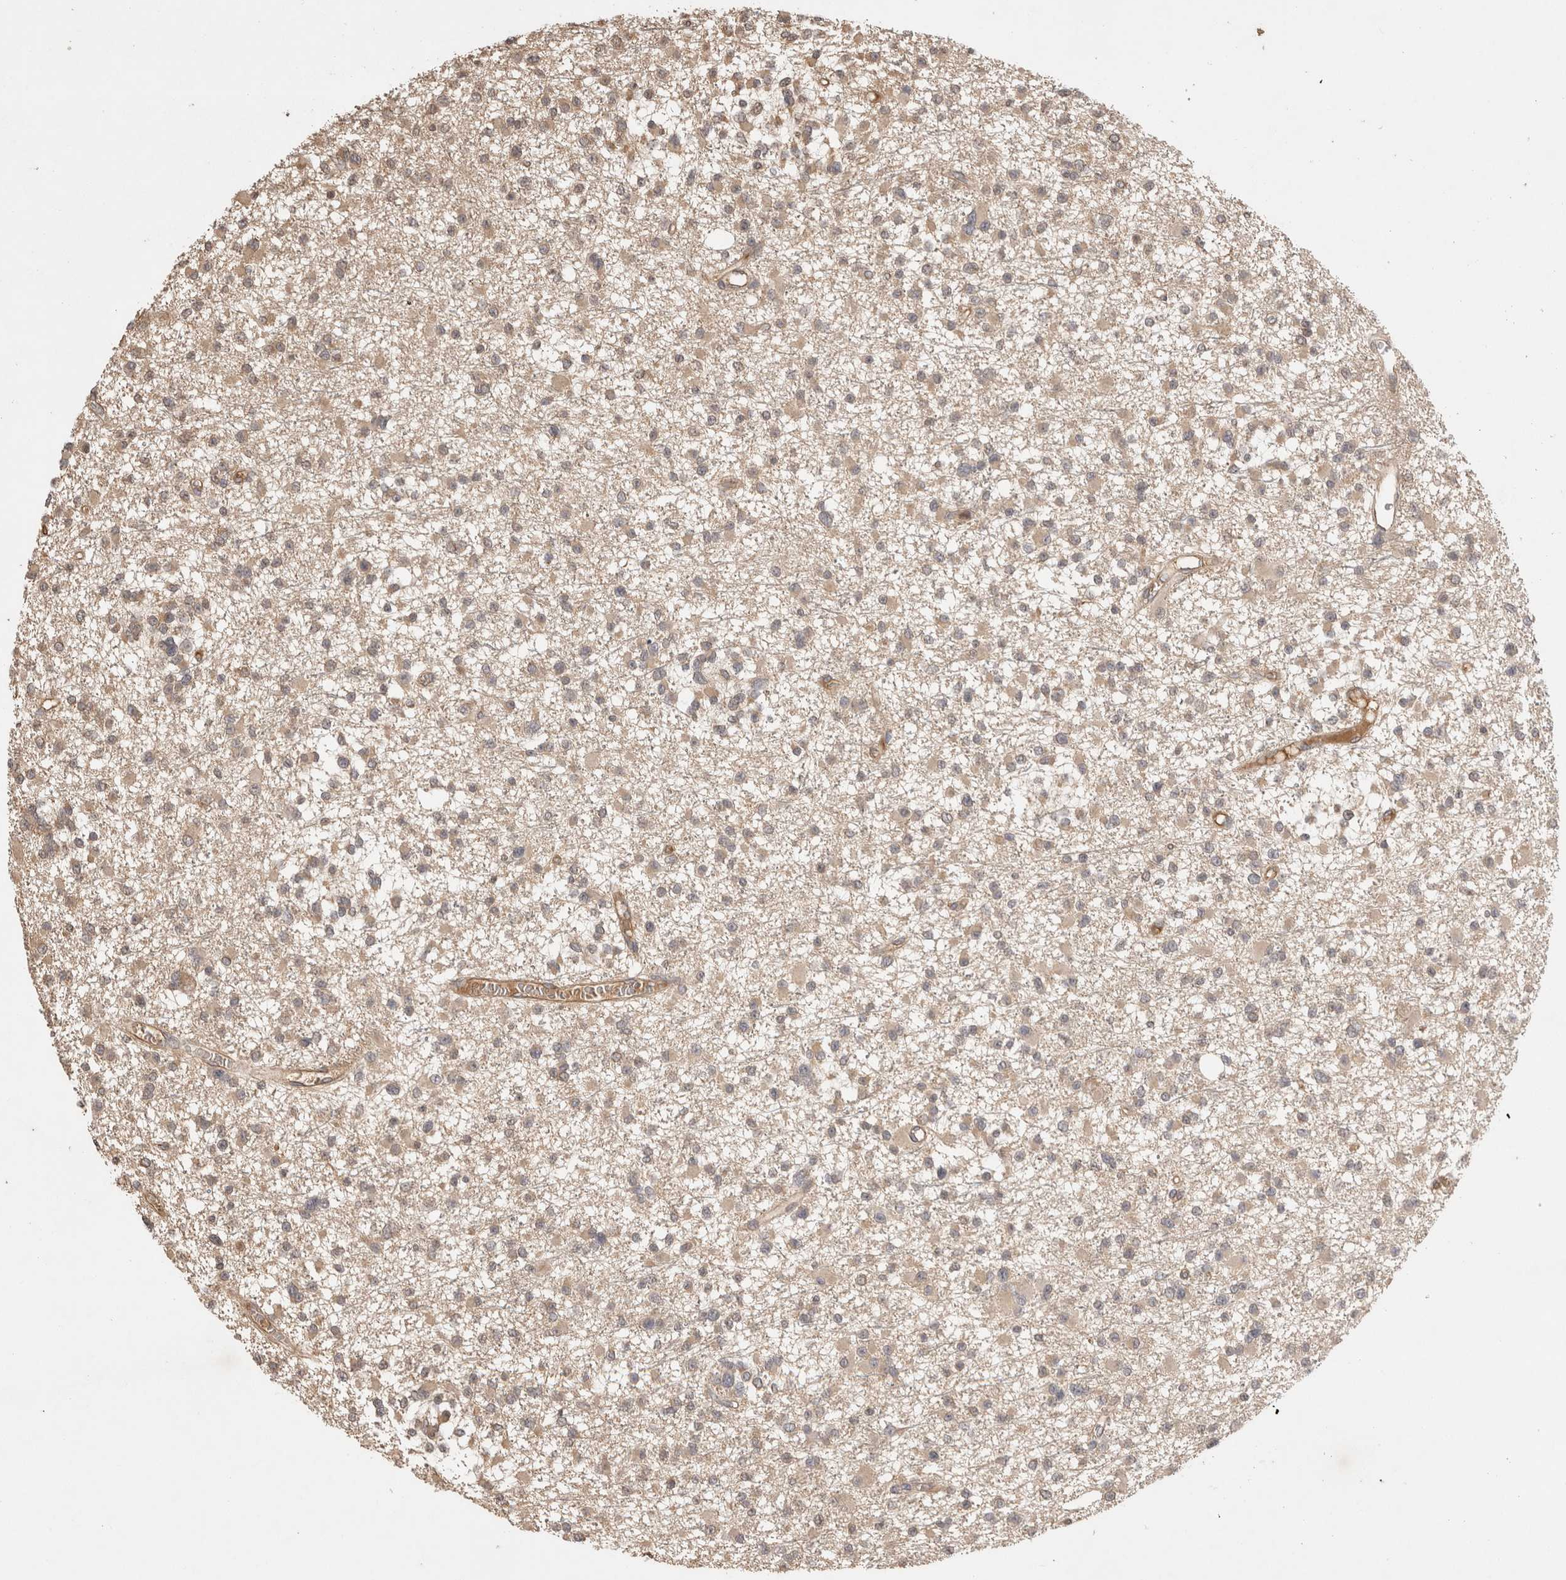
{"staining": {"intensity": "weak", "quantity": ">75%", "location": "cytoplasmic/membranous"}, "tissue": "glioma", "cell_type": "Tumor cells", "image_type": "cancer", "snomed": [{"axis": "morphology", "description": "Glioma, malignant, Low grade"}, {"axis": "topography", "description": "Brain"}], "caption": "The photomicrograph exhibits staining of malignant glioma (low-grade), revealing weak cytoplasmic/membranous protein positivity (brown color) within tumor cells. (DAB (3,3'-diaminobenzidine) IHC with brightfield microscopy, high magnification).", "gene": "PRMT3", "patient": {"sex": "female", "age": 22}}